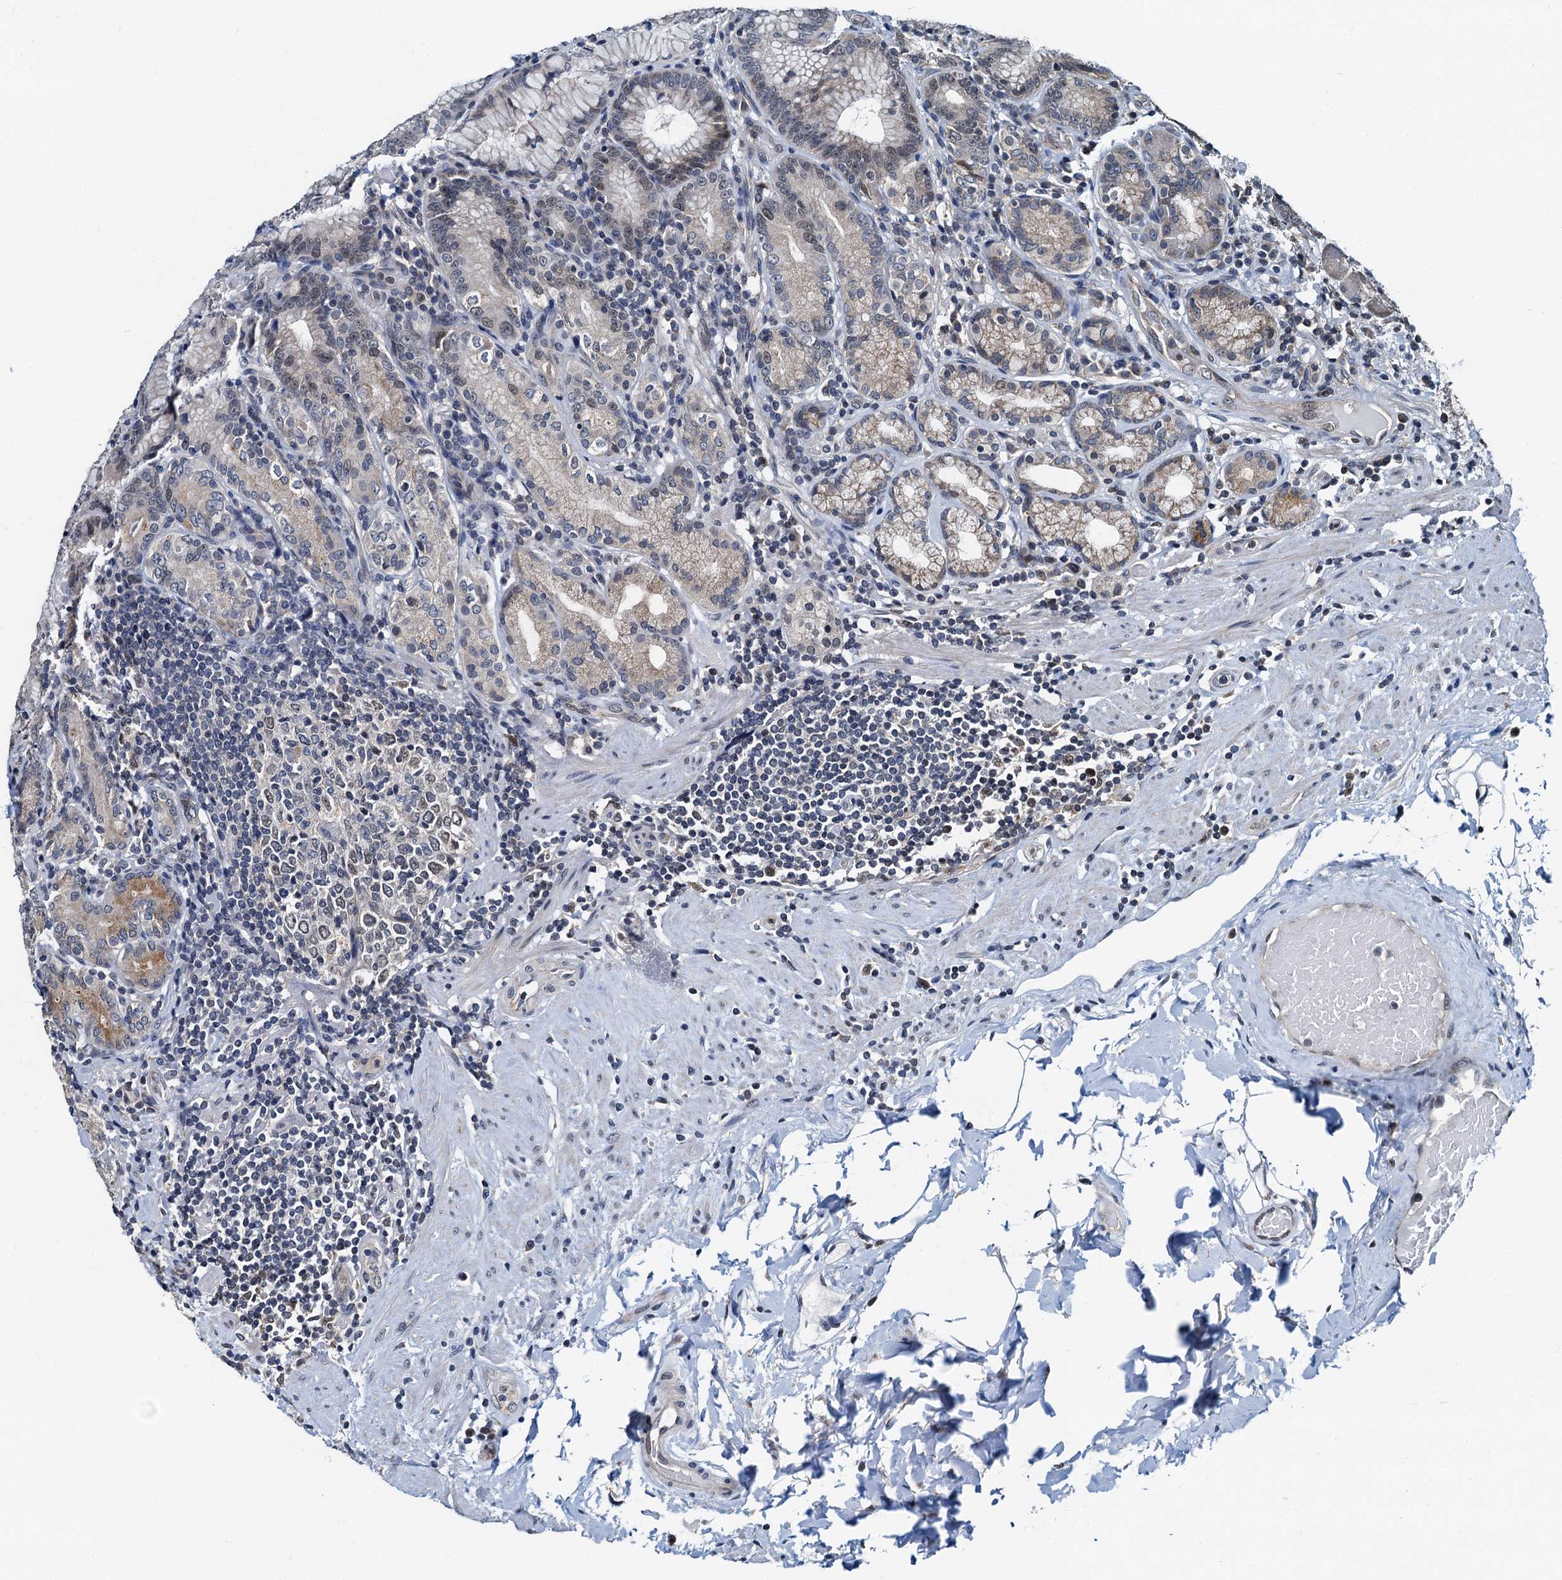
{"staining": {"intensity": "weak", "quantity": "25%-75%", "location": "cytoplasmic/membranous"}, "tissue": "stomach", "cell_type": "Glandular cells", "image_type": "normal", "snomed": [{"axis": "morphology", "description": "Normal tissue, NOS"}, {"axis": "topography", "description": "Stomach, upper"}, {"axis": "topography", "description": "Stomach, lower"}], "caption": "DAB immunohistochemical staining of normal stomach displays weak cytoplasmic/membranous protein staining in approximately 25%-75% of glandular cells.", "gene": "MCMBP", "patient": {"sex": "female", "age": 76}}